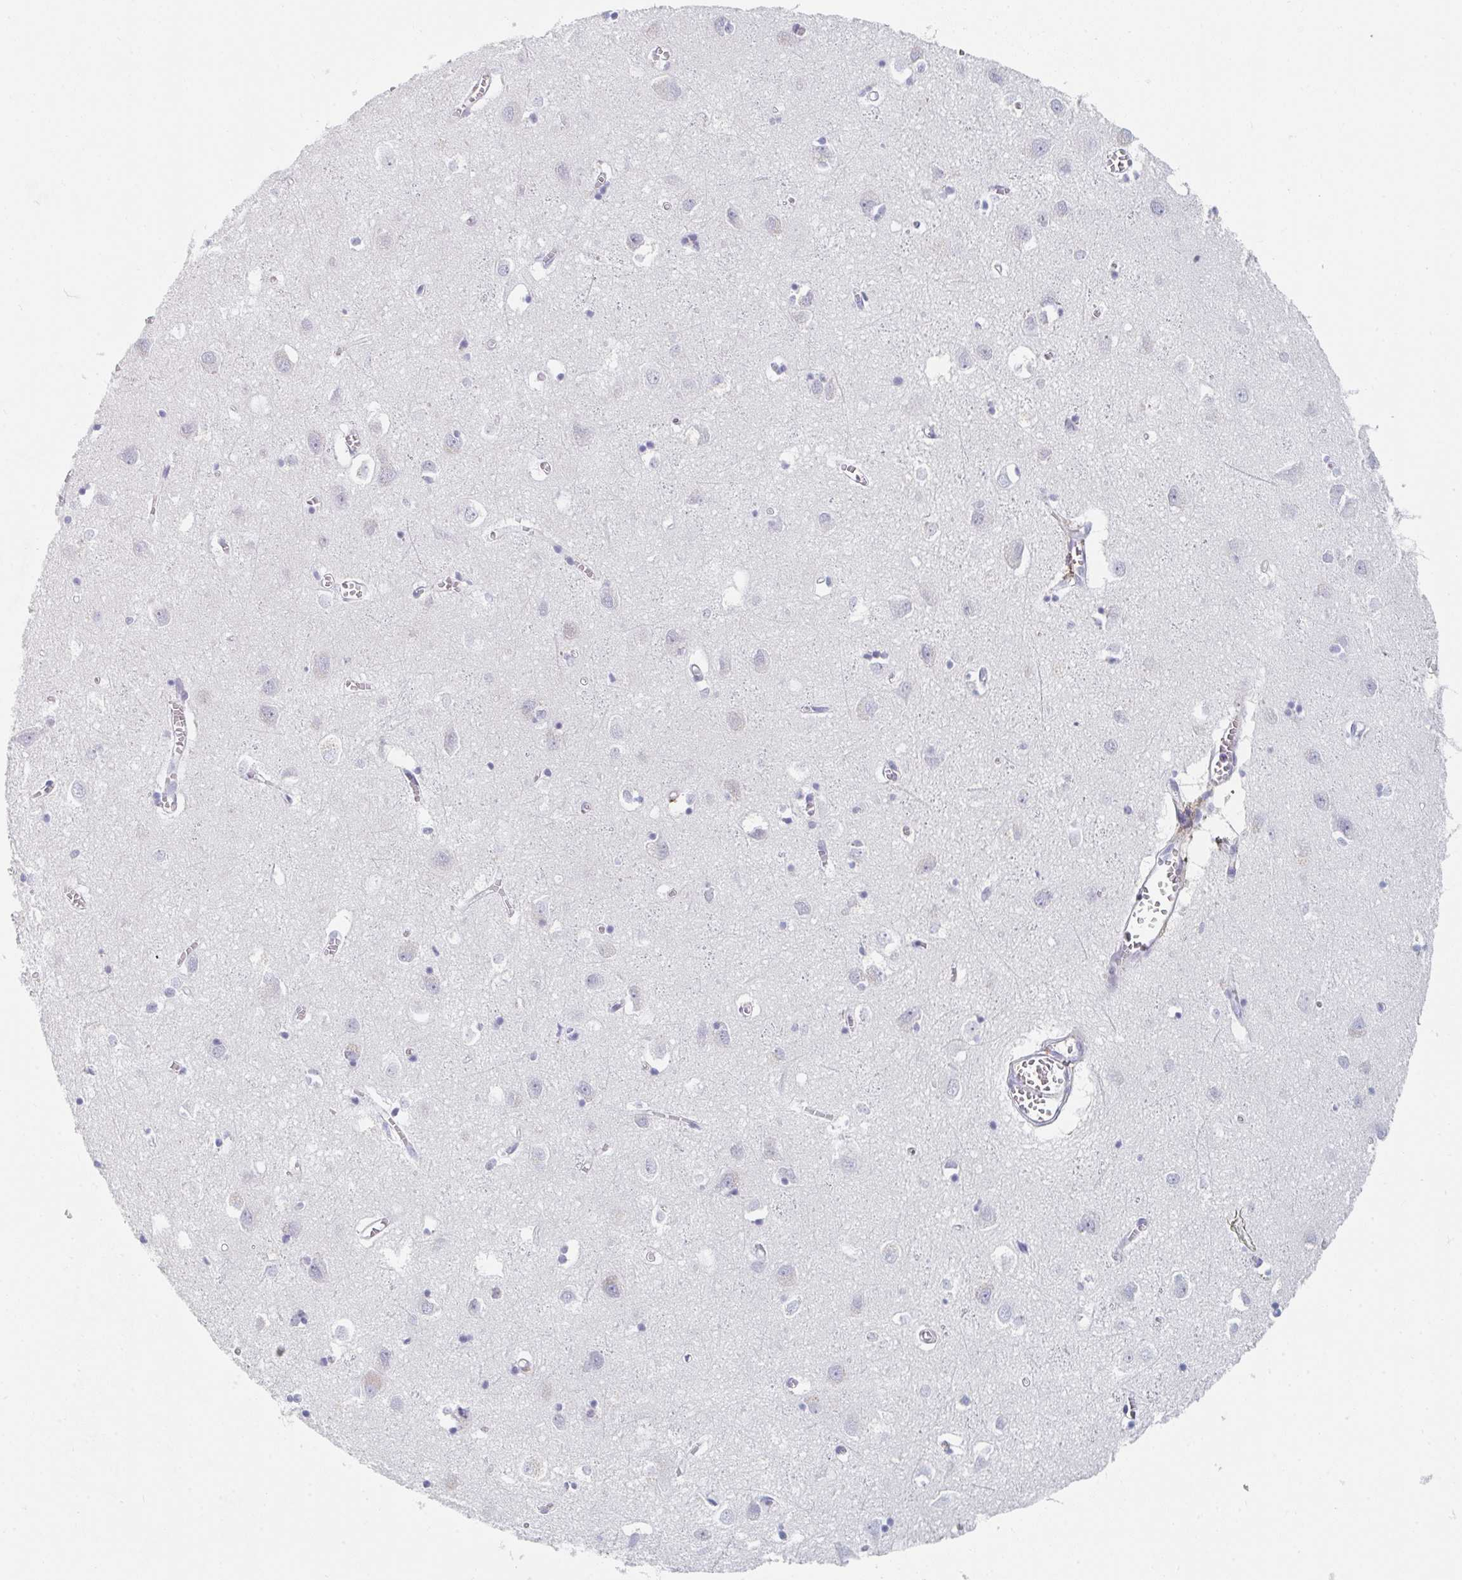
{"staining": {"intensity": "negative", "quantity": "none", "location": "none"}, "tissue": "cerebral cortex", "cell_type": "Endothelial cells", "image_type": "normal", "snomed": [{"axis": "morphology", "description": "Normal tissue, NOS"}, {"axis": "topography", "description": "Cerebral cortex"}], "caption": "Immunohistochemistry (IHC) image of normal human cerebral cortex stained for a protein (brown), which demonstrates no expression in endothelial cells. The staining is performed using DAB (3,3'-diaminobenzidine) brown chromogen with nuclei counter-stained in using hematoxylin.", "gene": "DAB2", "patient": {"sex": "male", "age": 70}}